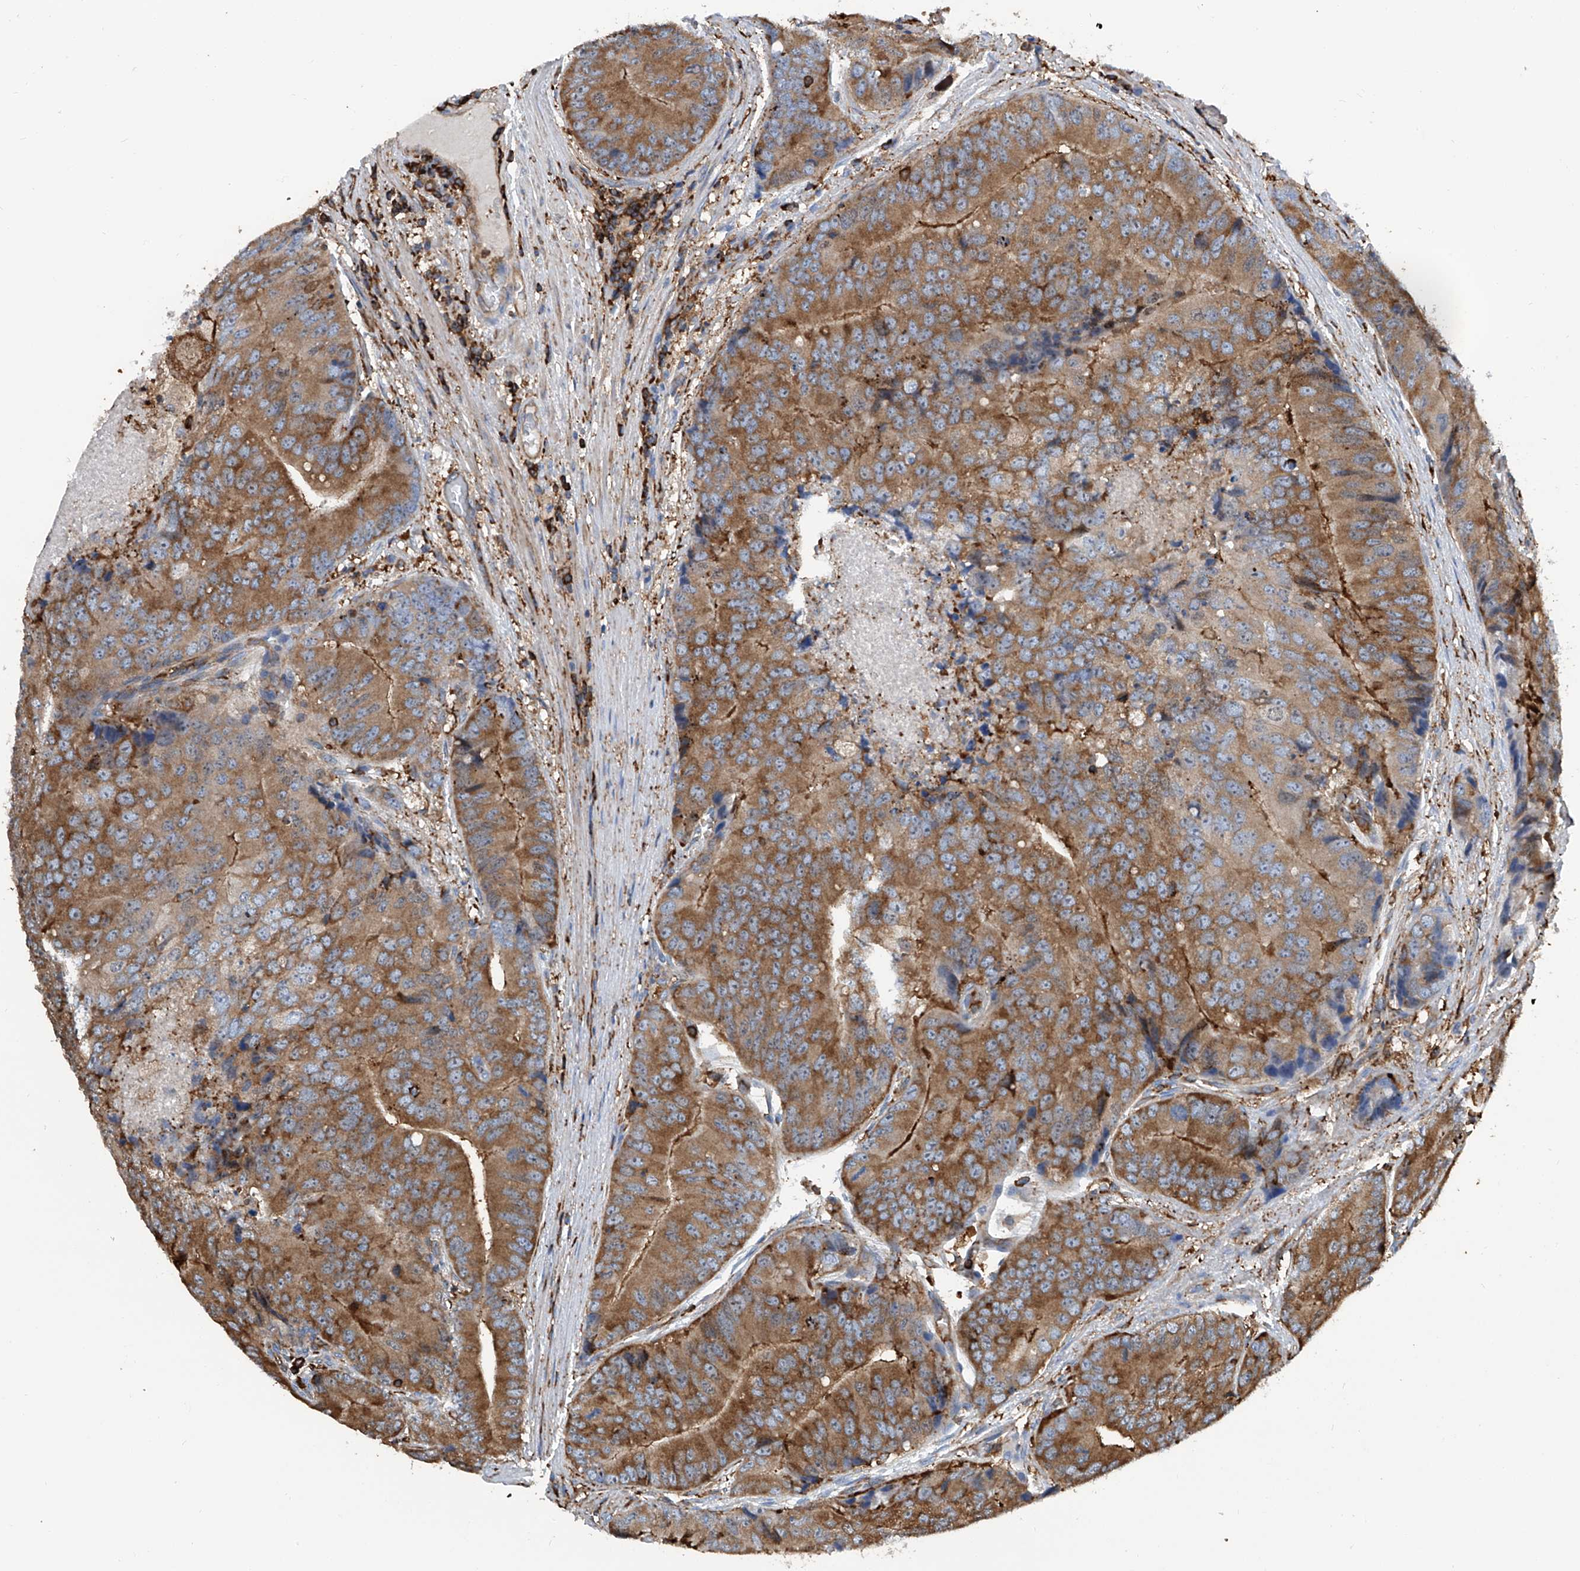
{"staining": {"intensity": "moderate", "quantity": ">75%", "location": "cytoplasmic/membranous"}, "tissue": "prostate cancer", "cell_type": "Tumor cells", "image_type": "cancer", "snomed": [{"axis": "morphology", "description": "Adenocarcinoma, High grade"}, {"axis": "topography", "description": "Prostate"}], "caption": "Moderate cytoplasmic/membranous protein staining is identified in approximately >75% of tumor cells in prostate cancer.", "gene": "ZNF484", "patient": {"sex": "male", "age": 70}}